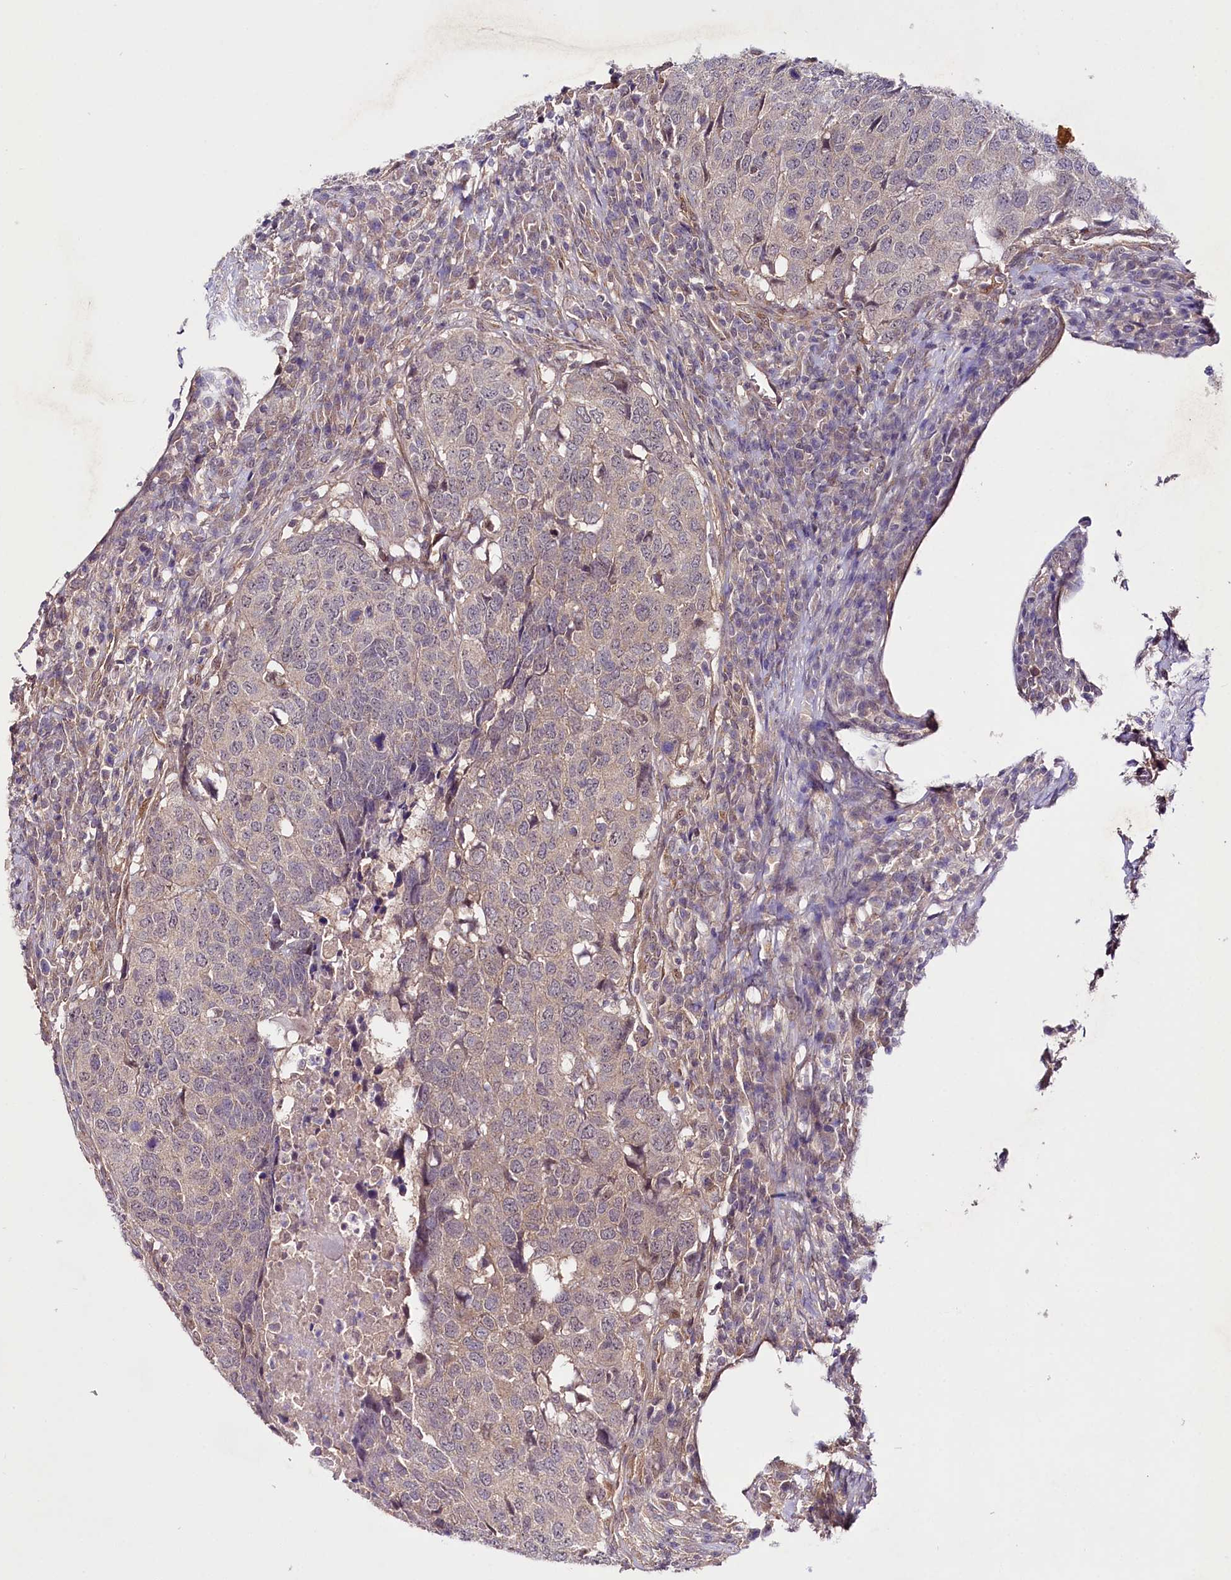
{"staining": {"intensity": "weak", "quantity": "<25%", "location": "cytoplasmic/membranous"}, "tissue": "head and neck cancer", "cell_type": "Tumor cells", "image_type": "cancer", "snomed": [{"axis": "morphology", "description": "Squamous cell carcinoma, NOS"}, {"axis": "topography", "description": "Head-Neck"}], "caption": "IHC of head and neck squamous cell carcinoma shows no expression in tumor cells.", "gene": "PHLDB1", "patient": {"sex": "male", "age": 66}}